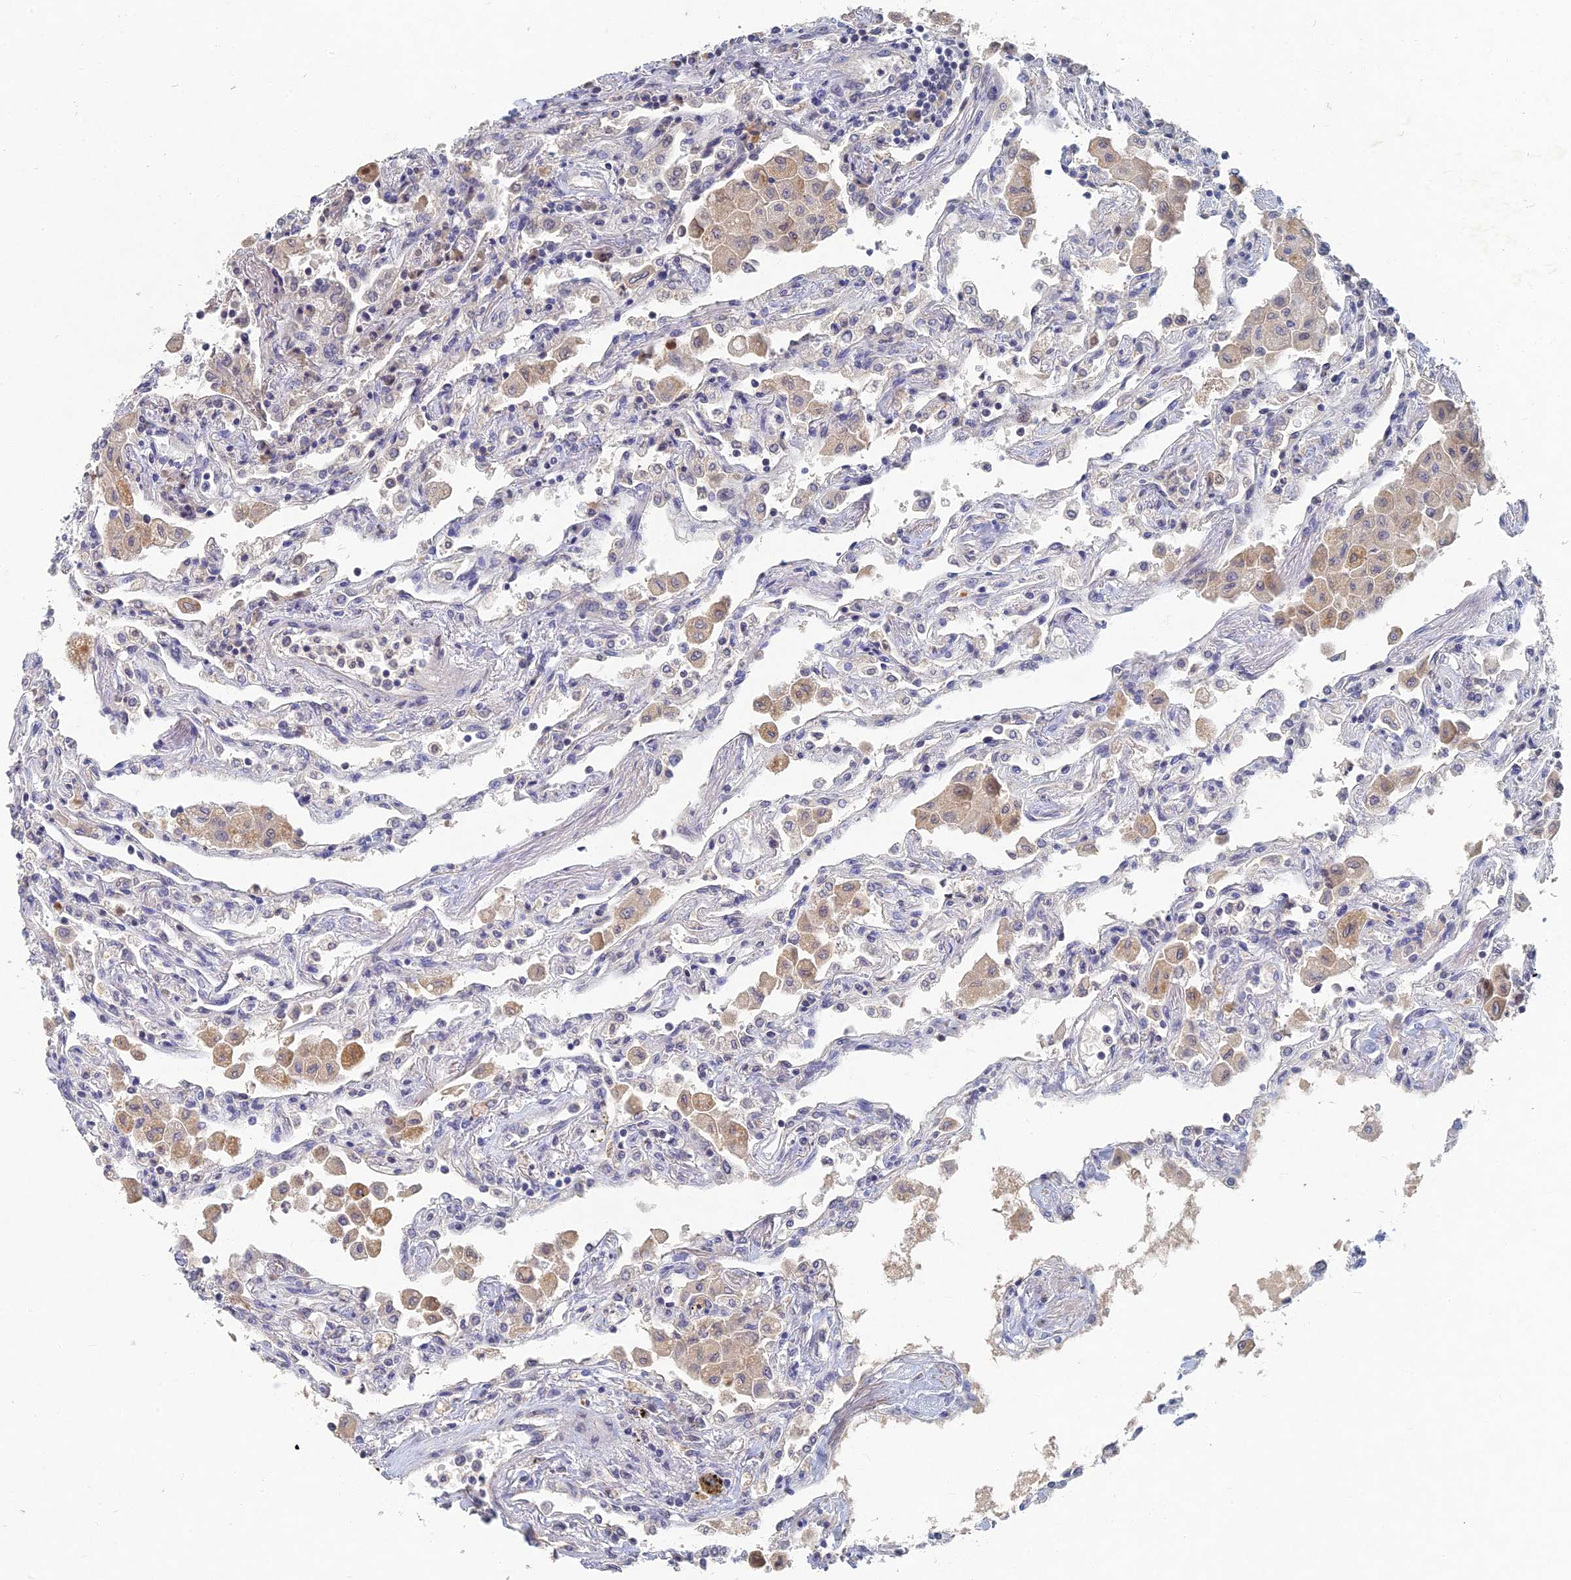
{"staining": {"intensity": "negative", "quantity": "none", "location": "none"}, "tissue": "lung", "cell_type": "Alveolar cells", "image_type": "normal", "snomed": [{"axis": "morphology", "description": "Normal tissue, NOS"}, {"axis": "topography", "description": "Bronchus"}, {"axis": "topography", "description": "Lung"}], "caption": "IHC histopathology image of unremarkable lung: human lung stained with DAB reveals no significant protein positivity in alveolar cells.", "gene": "GNA15", "patient": {"sex": "female", "age": 49}}